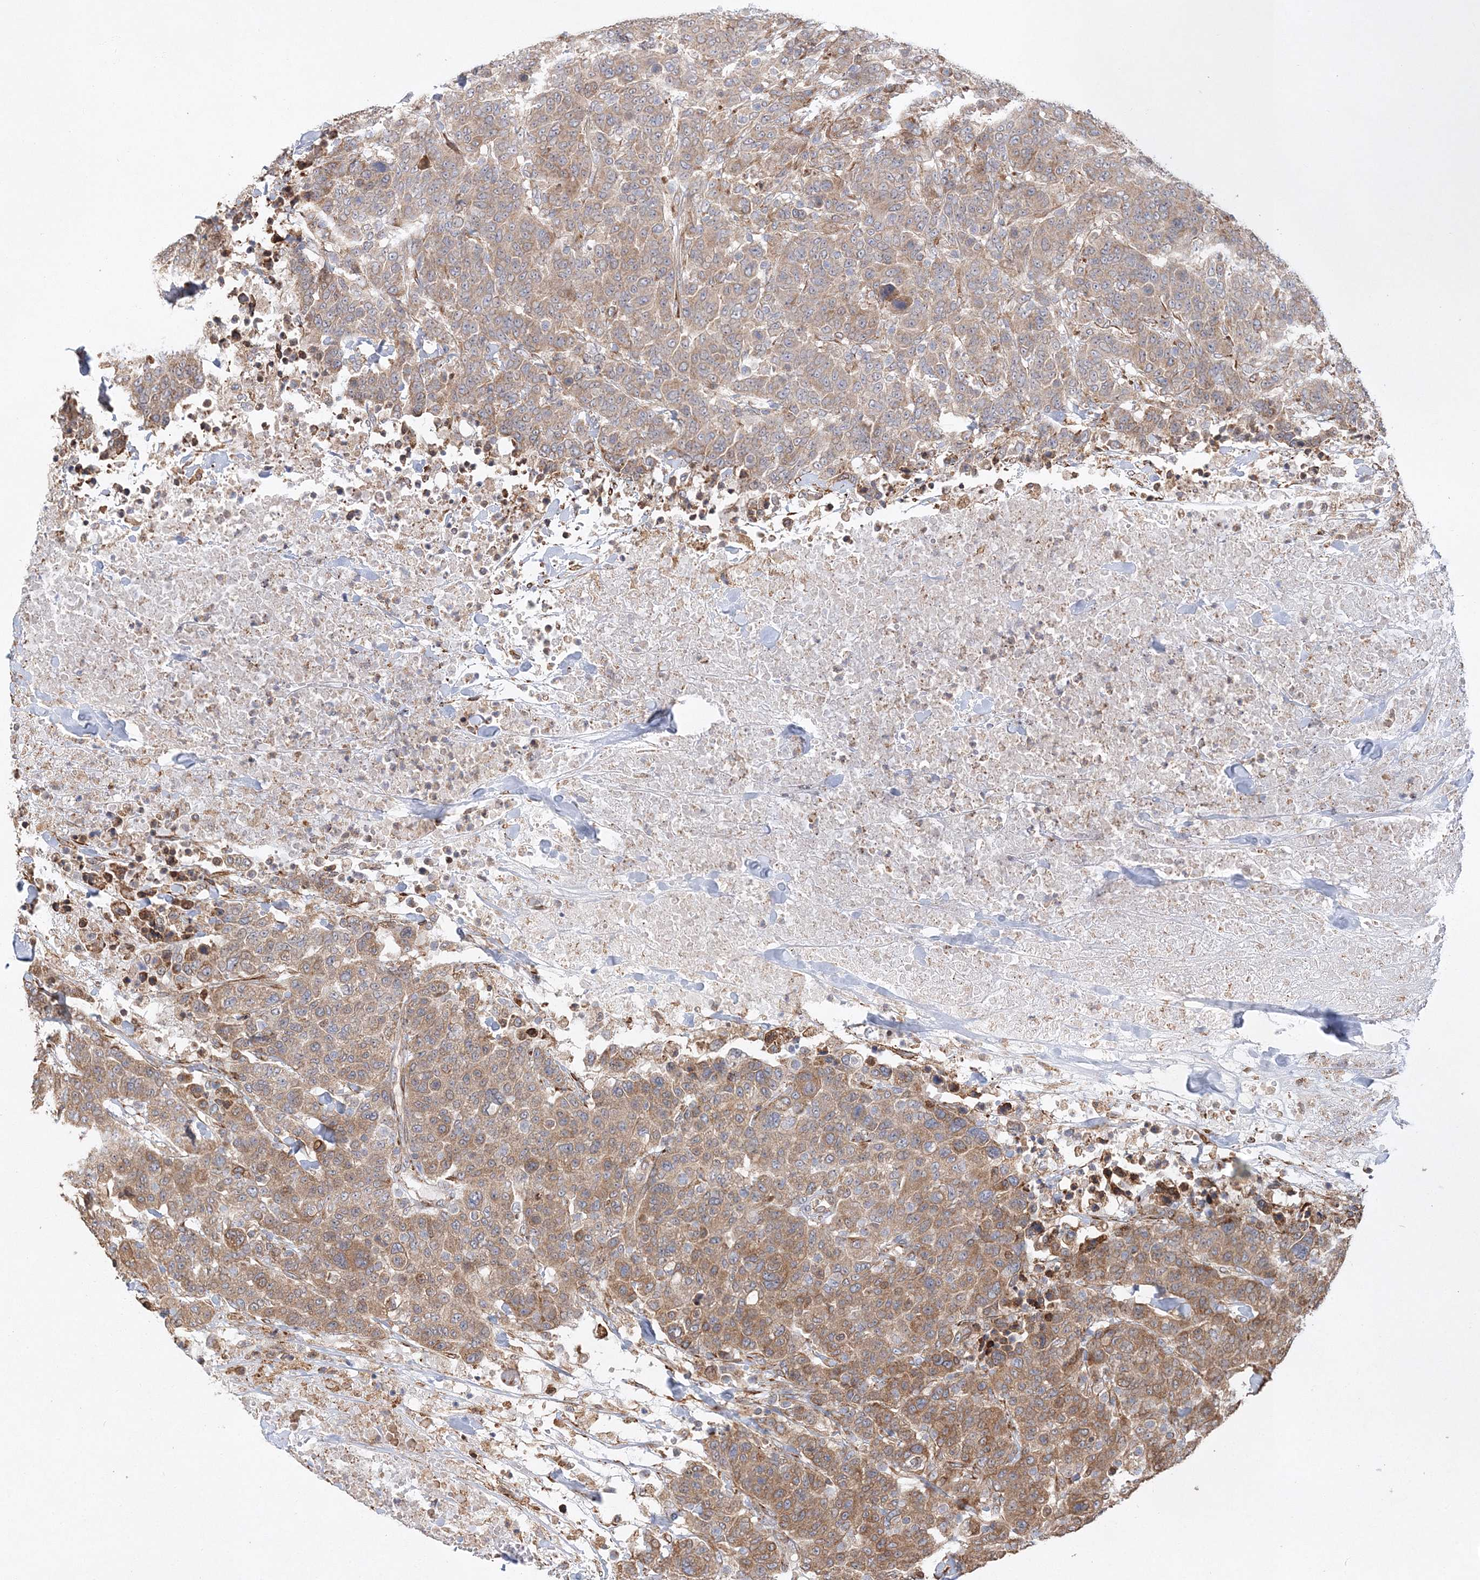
{"staining": {"intensity": "moderate", "quantity": ">75%", "location": "cytoplasmic/membranous"}, "tissue": "breast cancer", "cell_type": "Tumor cells", "image_type": "cancer", "snomed": [{"axis": "morphology", "description": "Duct carcinoma"}, {"axis": "topography", "description": "Breast"}], "caption": "This is a photomicrograph of immunohistochemistry staining of breast cancer (infiltrating ductal carcinoma), which shows moderate staining in the cytoplasmic/membranous of tumor cells.", "gene": "ZFYVE16", "patient": {"sex": "female", "age": 37}}